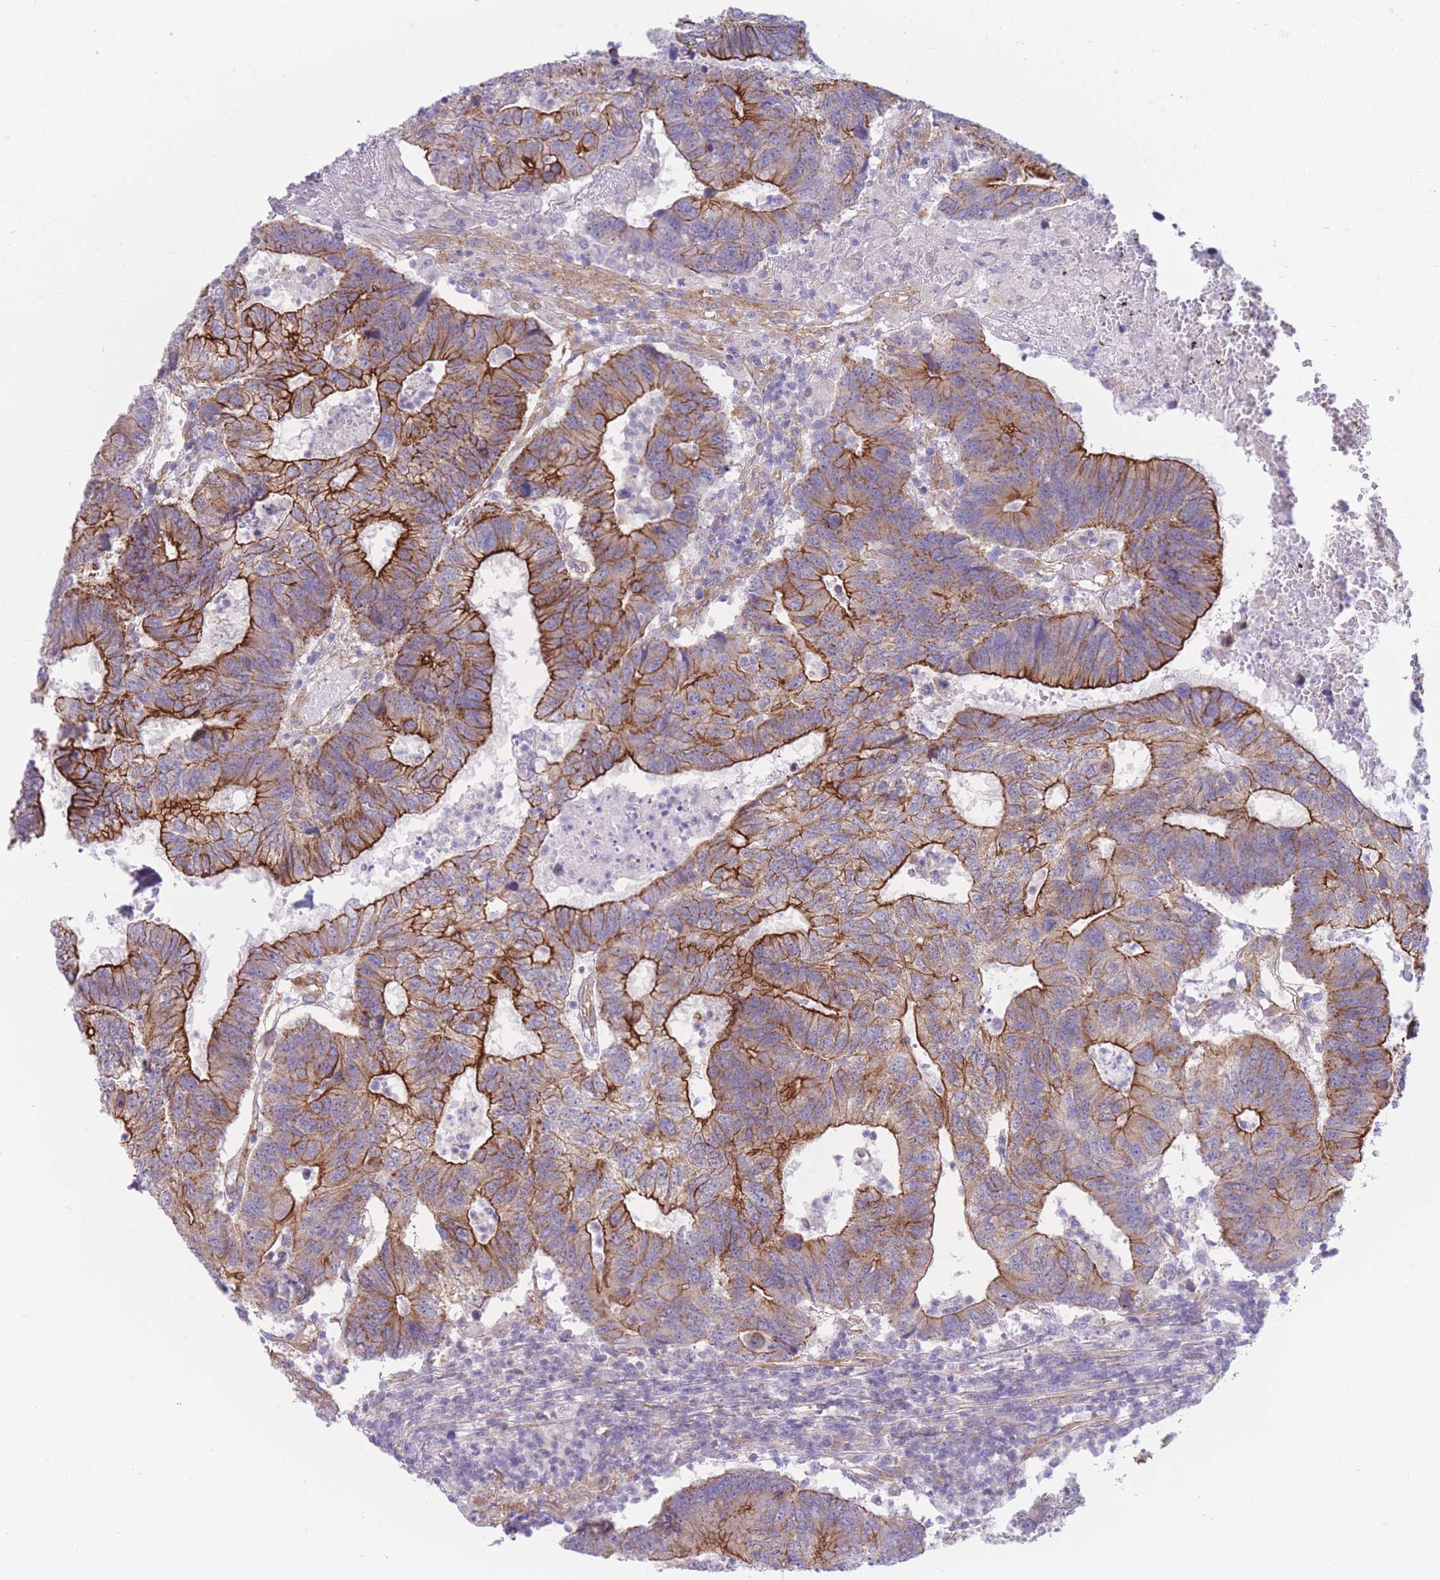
{"staining": {"intensity": "strong", "quantity": "25%-75%", "location": "cytoplasmic/membranous"}, "tissue": "colorectal cancer", "cell_type": "Tumor cells", "image_type": "cancer", "snomed": [{"axis": "morphology", "description": "Adenocarcinoma, NOS"}, {"axis": "topography", "description": "Colon"}], "caption": "The photomicrograph displays a brown stain indicating the presence of a protein in the cytoplasmic/membranous of tumor cells in colorectal cancer (adenocarcinoma). Nuclei are stained in blue.", "gene": "SERPINB3", "patient": {"sex": "female", "age": 48}}